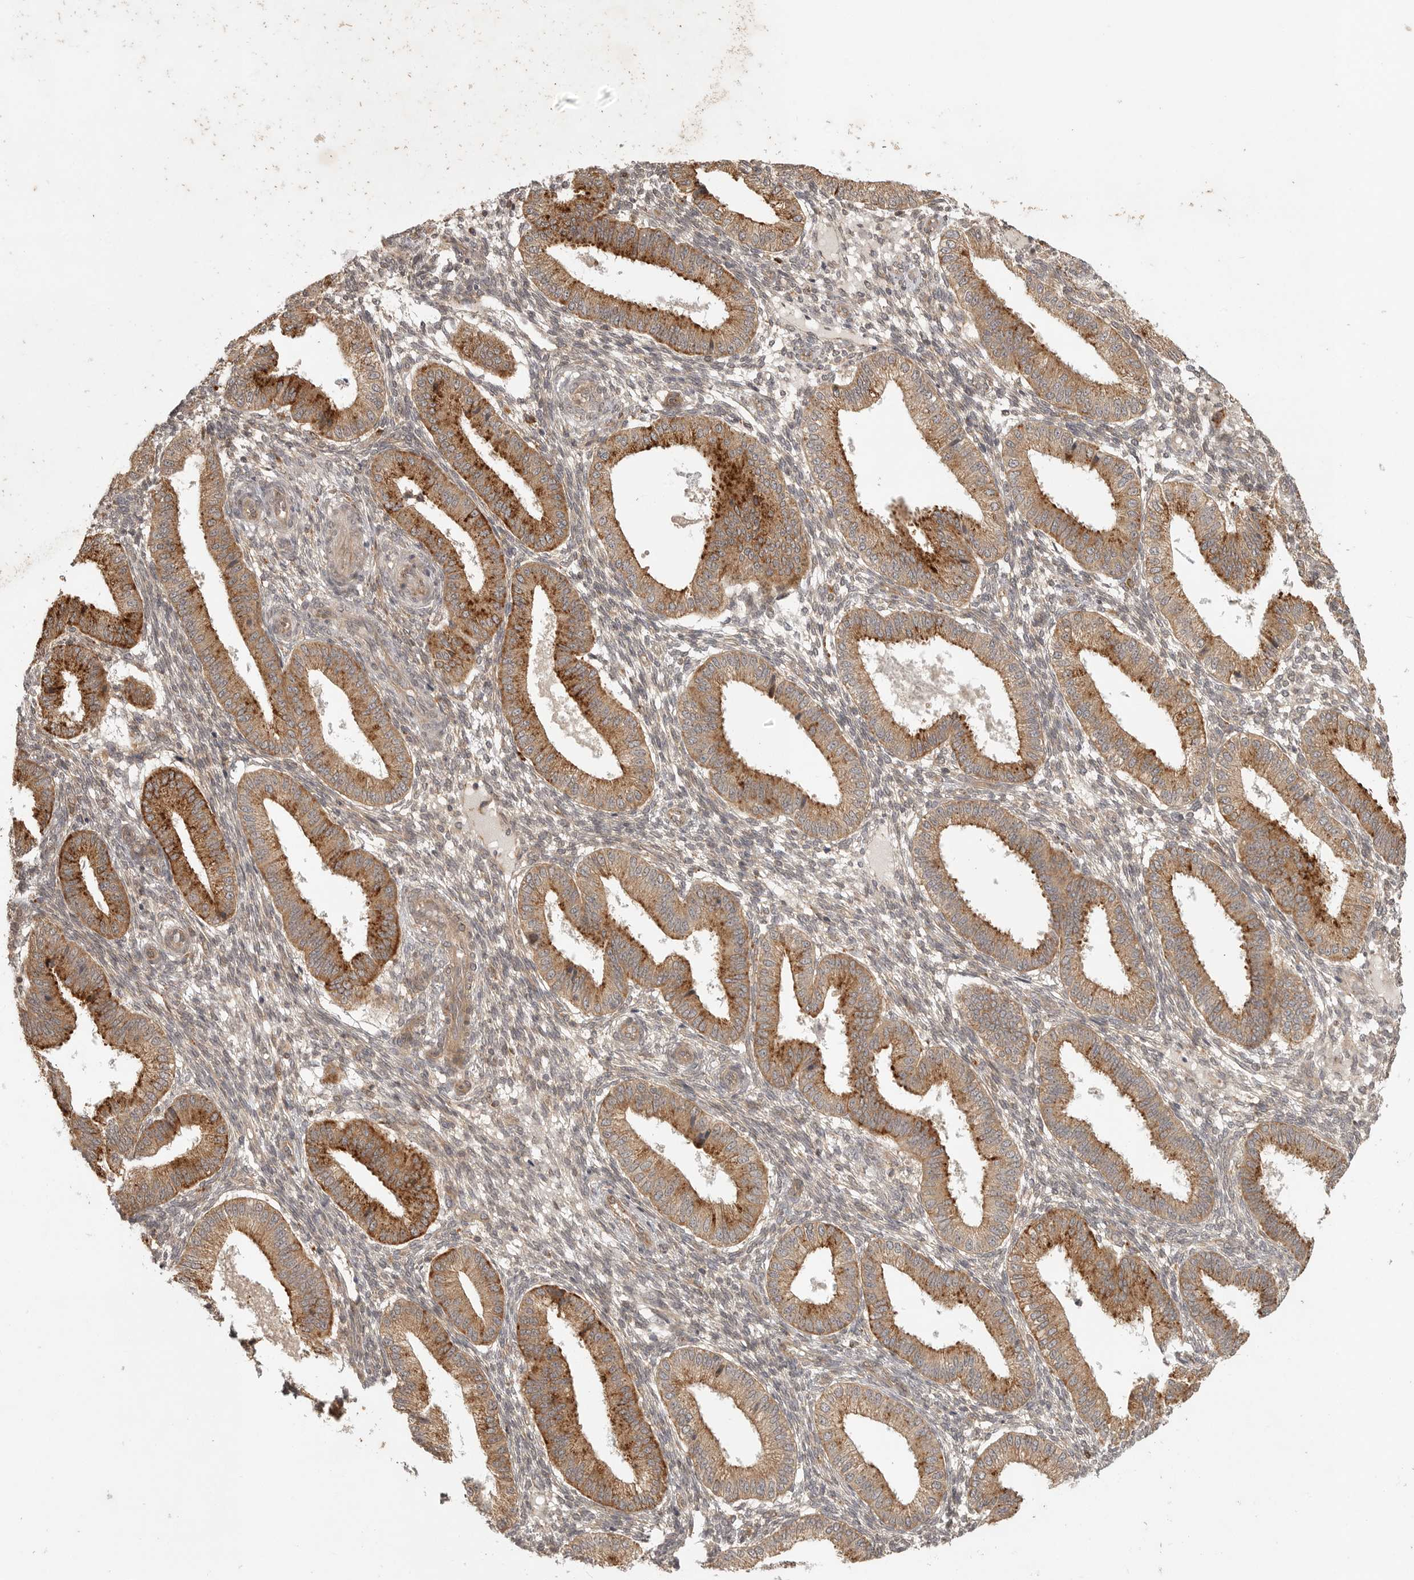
{"staining": {"intensity": "weak", "quantity": "<25%", "location": "cytoplasmic/membranous"}, "tissue": "endometrium", "cell_type": "Cells in endometrial stroma", "image_type": "normal", "snomed": [{"axis": "morphology", "description": "Normal tissue, NOS"}, {"axis": "topography", "description": "Endometrium"}], "caption": "Immunohistochemistry (IHC) histopathology image of normal endometrium stained for a protein (brown), which shows no expression in cells in endometrial stroma.", "gene": "ZNF232", "patient": {"sex": "female", "age": 39}}